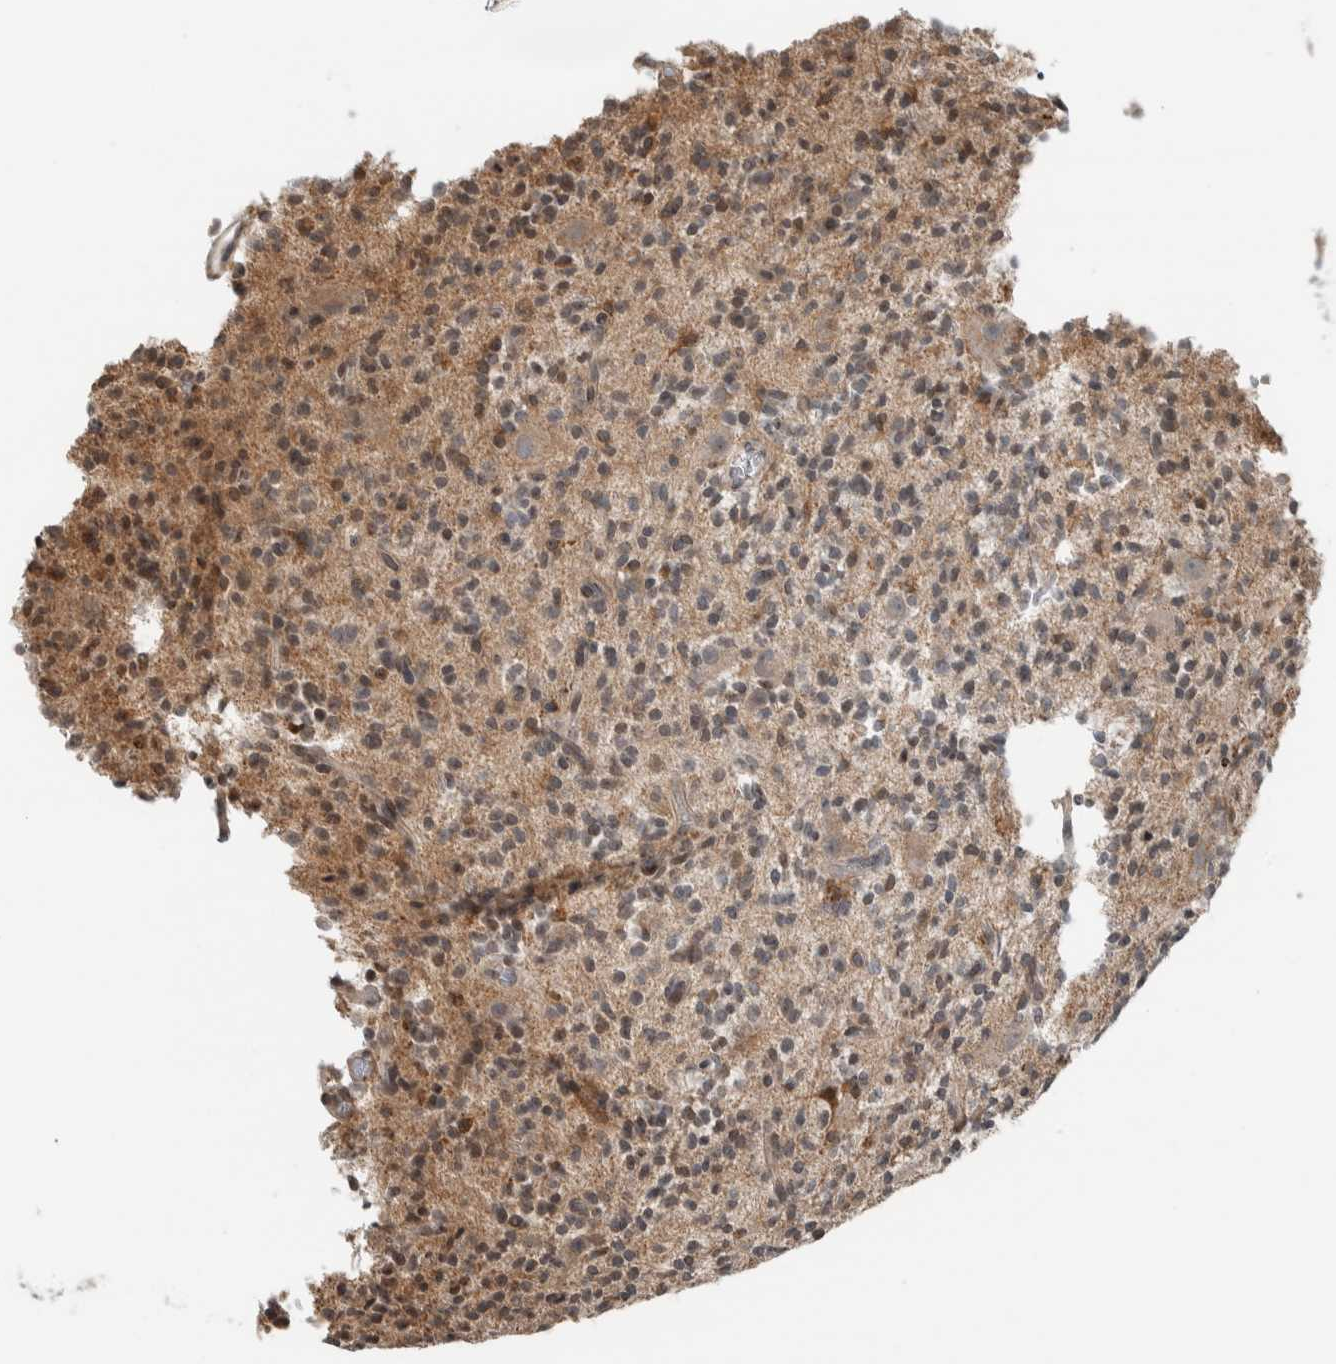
{"staining": {"intensity": "weak", "quantity": "<25%", "location": "cytoplasmic/membranous"}, "tissue": "glioma", "cell_type": "Tumor cells", "image_type": "cancer", "snomed": [{"axis": "morphology", "description": "Glioma, malignant, High grade"}, {"axis": "topography", "description": "Brain"}], "caption": "Micrograph shows no significant protein expression in tumor cells of glioma. (Brightfield microscopy of DAB immunohistochemistry (IHC) at high magnification).", "gene": "NPLOC4", "patient": {"sex": "male", "age": 34}}